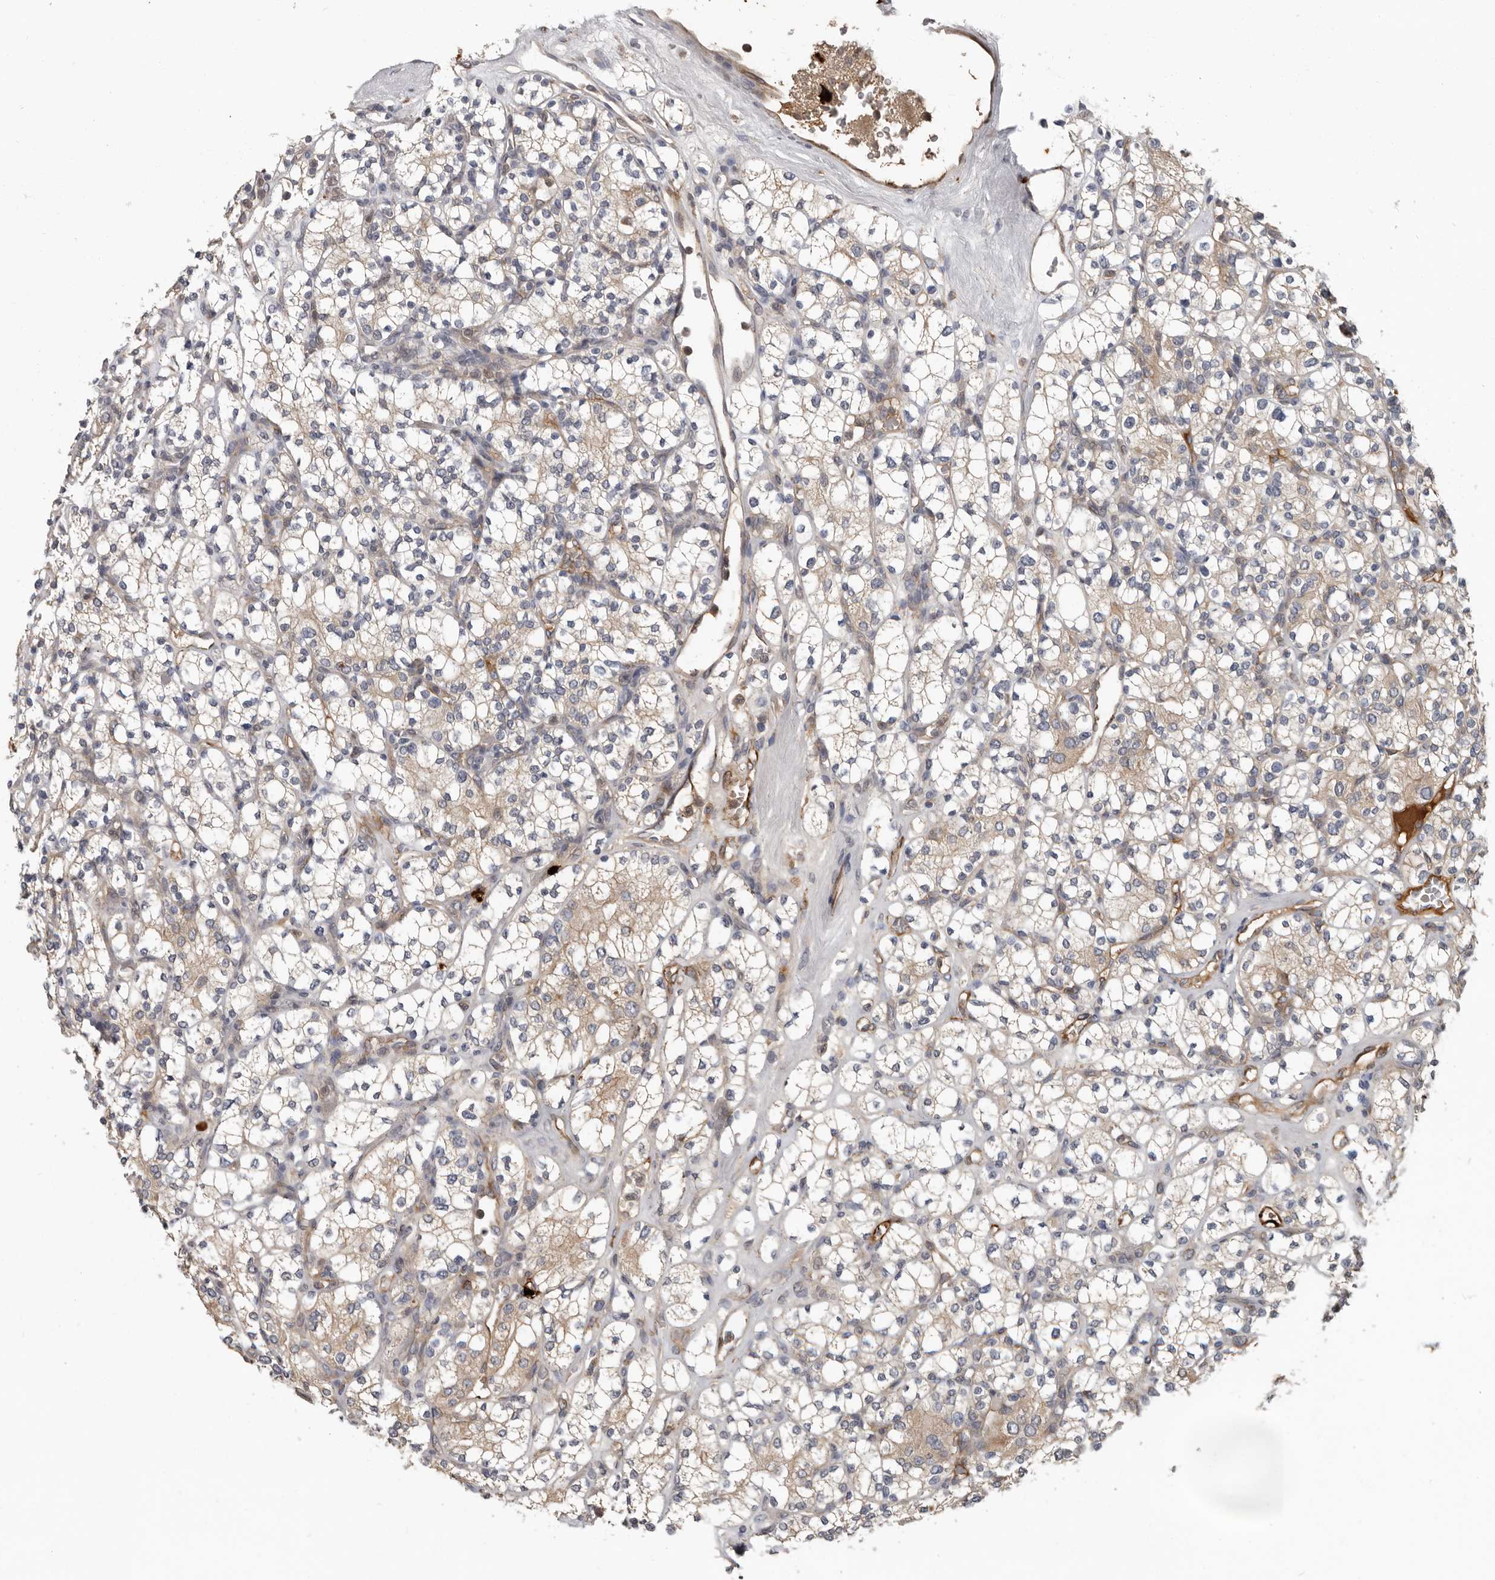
{"staining": {"intensity": "moderate", "quantity": ">75%", "location": "cytoplasmic/membranous"}, "tissue": "renal cancer", "cell_type": "Tumor cells", "image_type": "cancer", "snomed": [{"axis": "morphology", "description": "Adenocarcinoma, NOS"}, {"axis": "topography", "description": "Kidney"}], "caption": "IHC (DAB) staining of renal adenocarcinoma shows moderate cytoplasmic/membranous protein expression in about >75% of tumor cells.", "gene": "MTF1", "patient": {"sex": "male", "age": 77}}